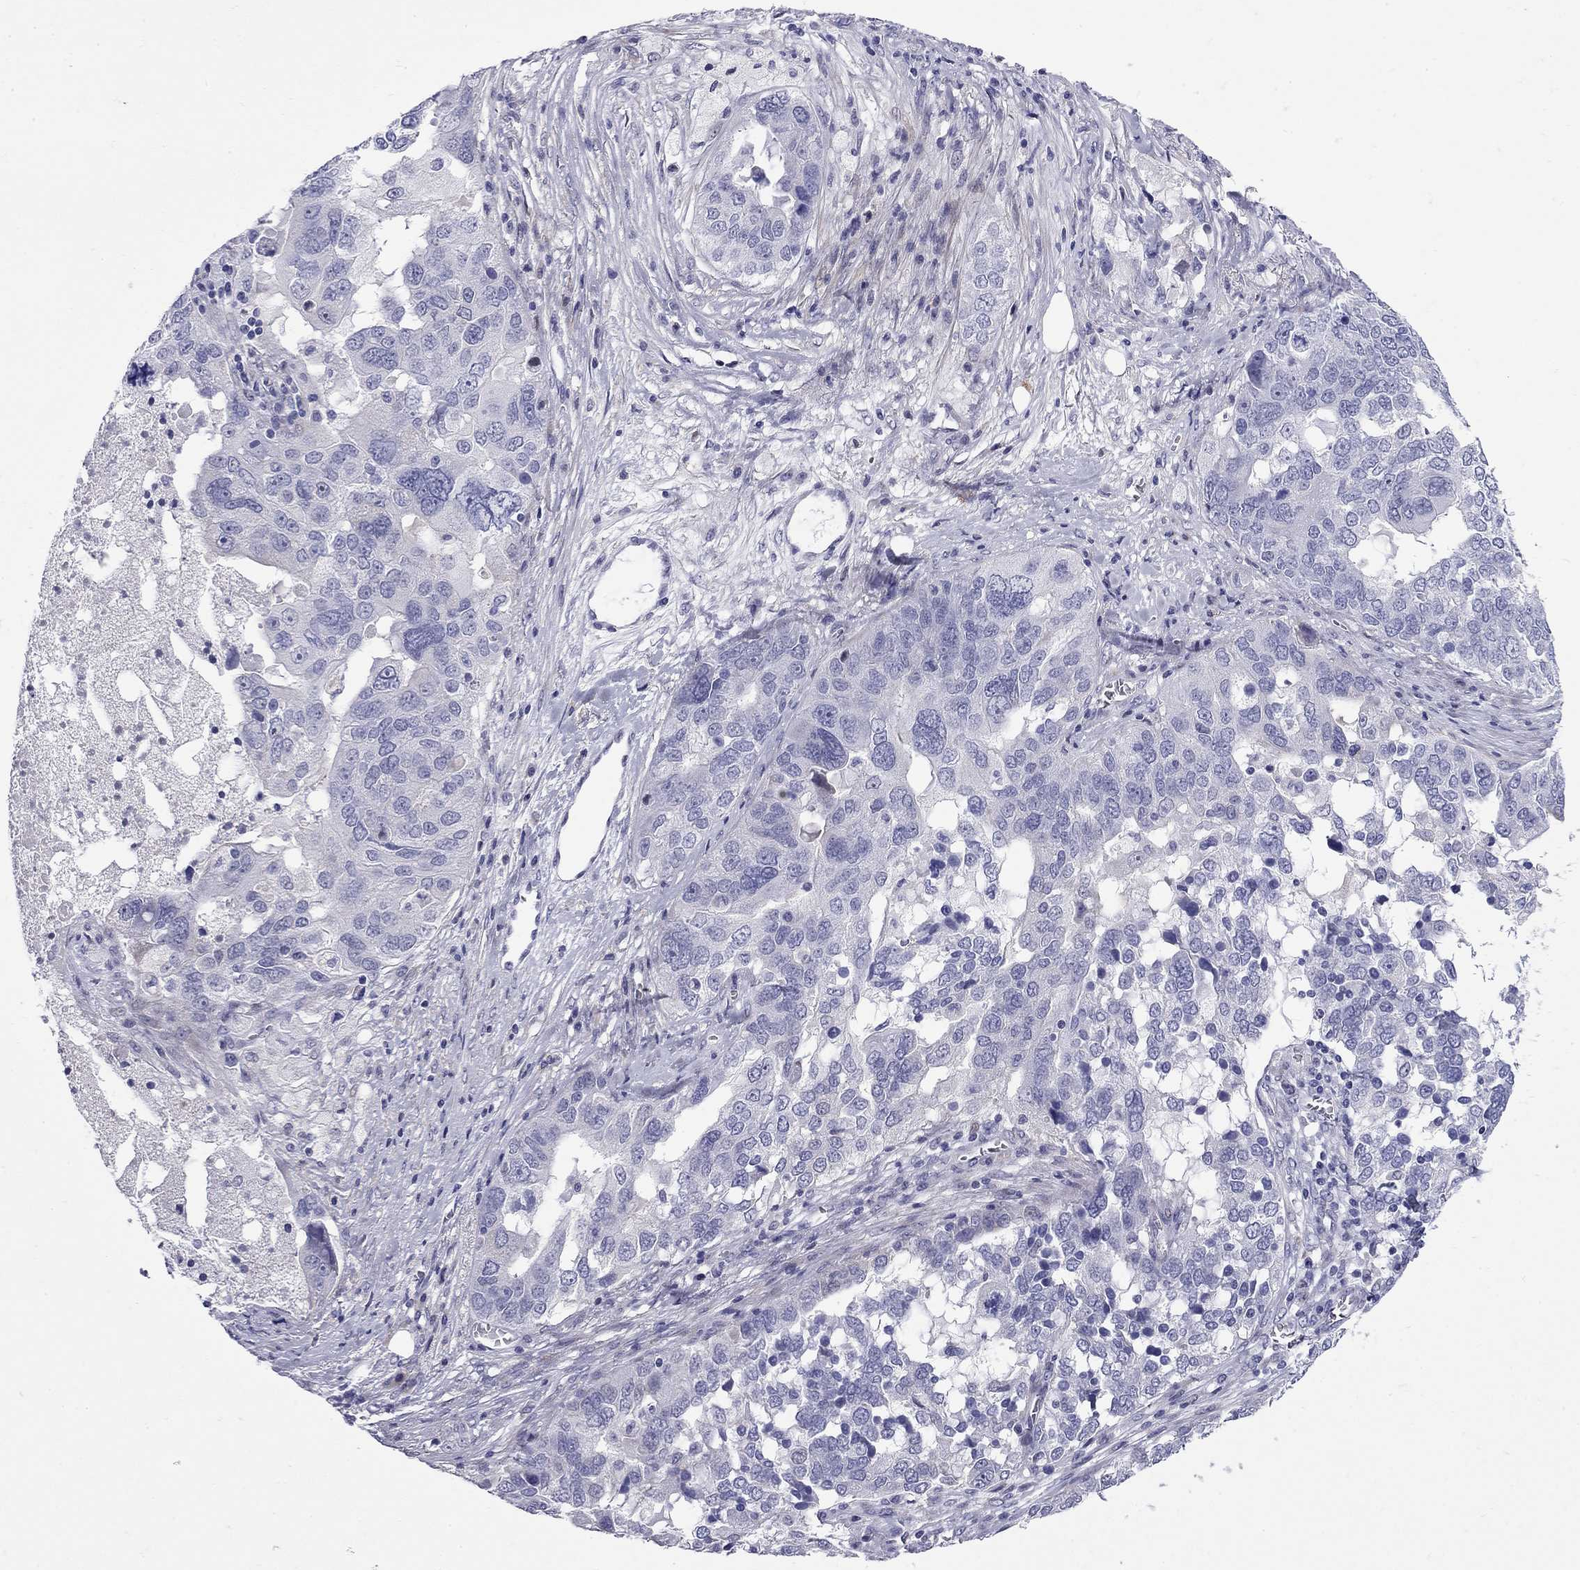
{"staining": {"intensity": "negative", "quantity": "none", "location": "none"}, "tissue": "ovarian cancer", "cell_type": "Tumor cells", "image_type": "cancer", "snomed": [{"axis": "morphology", "description": "Carcinoma, endometroid"}, {"axis": "topography", "description": "Soft tissue"}, {"axis": "topography", "description": "Ovary"}], "caption": "High magnification brightfield microscopy of endometroid carcinoma (ovarian) stained with DAB (brown) and counterstained with hematoxylin (blue): tumor cells show no significant expression.", "gene": "C8orf88", "patient": {"sex": "female", "age": 52}}